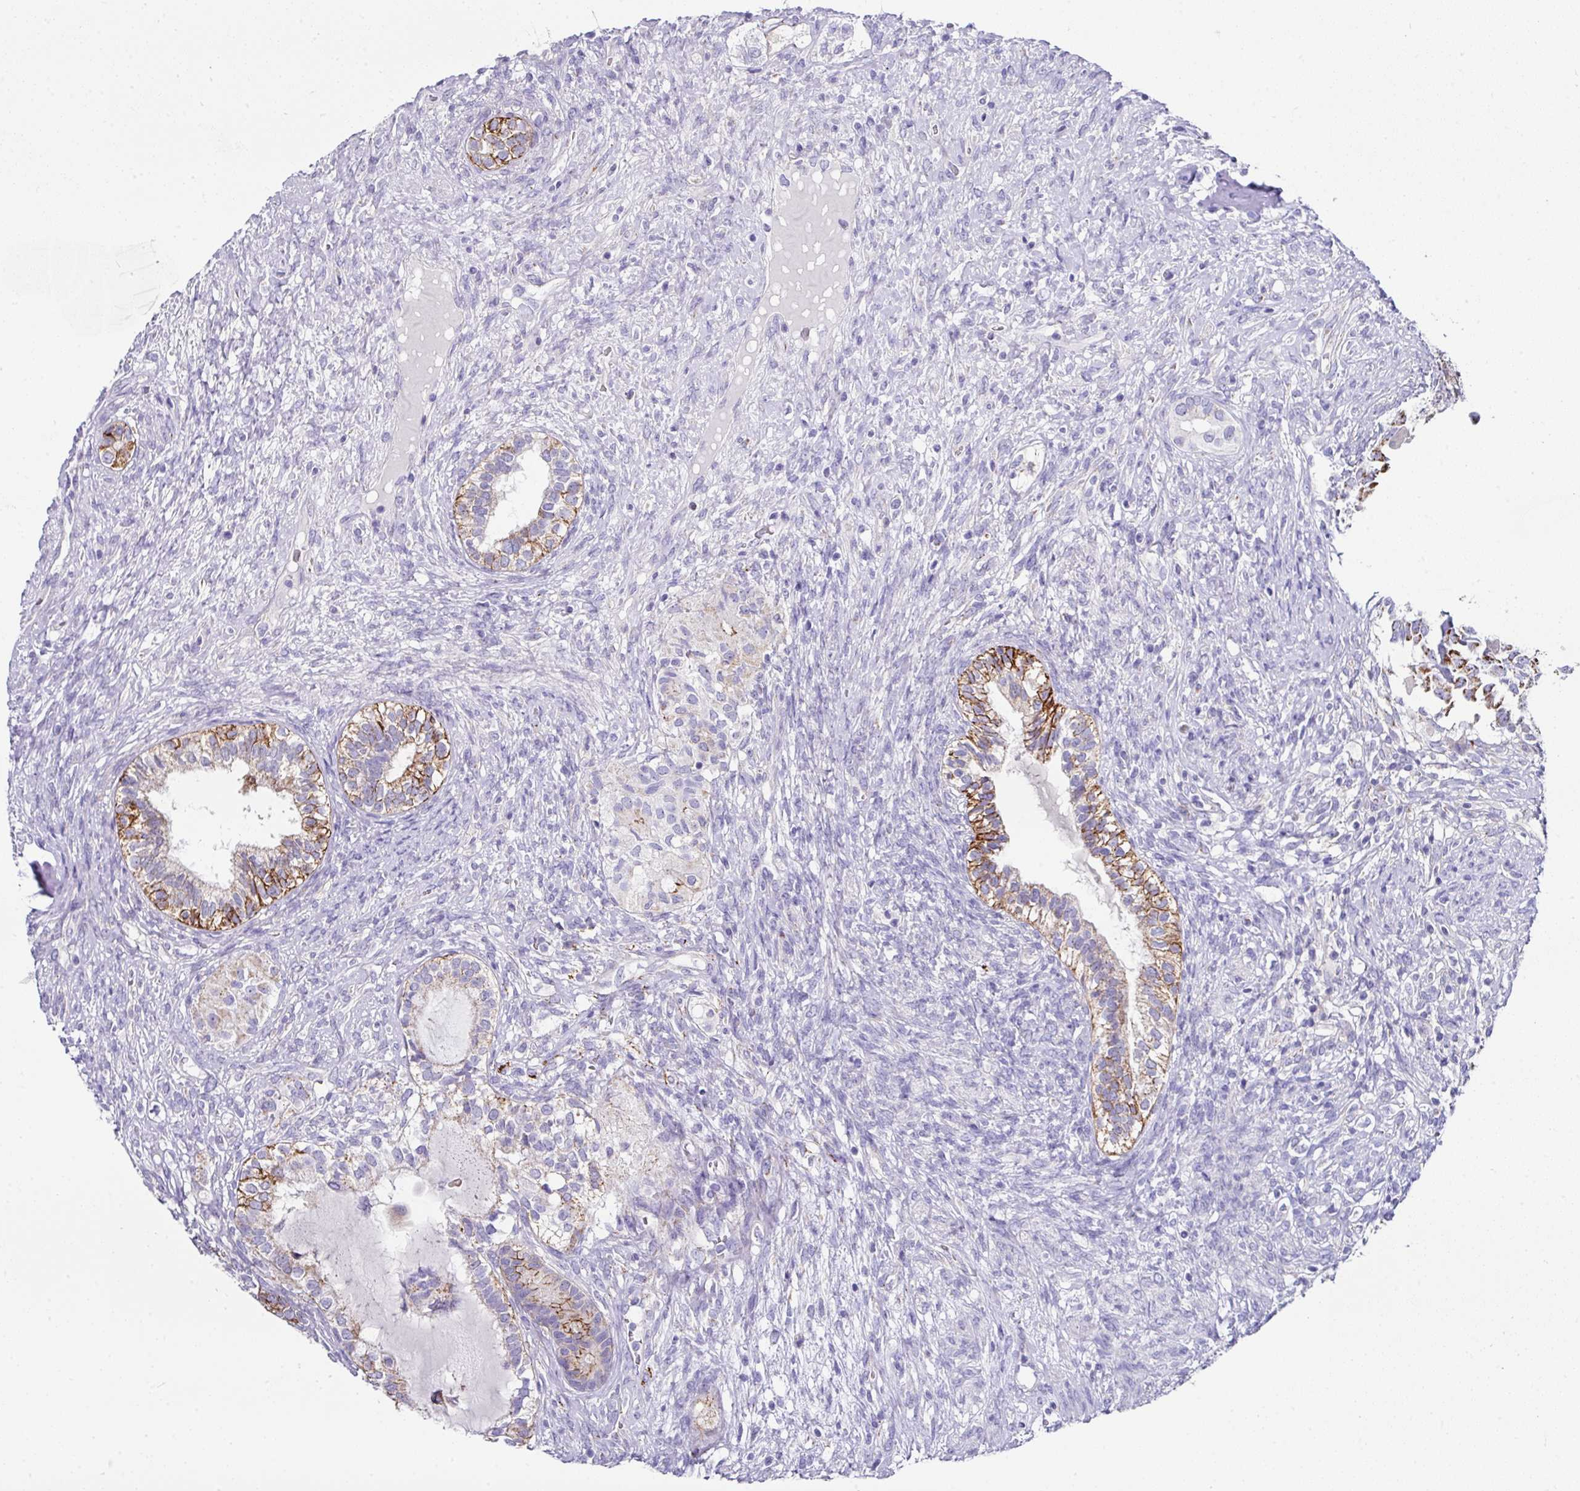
{"staining": {"intensity": "moderate", "quantity": "25%-75%", "location": "cytoplasmic/membranous"}, "tissue": "testis cancer", "cell_type": "Tumor cells", "image_type": "cancer", "snomed": [{"axis": "morphology", "description": "Seminoma, NOS"}, {"axis": "morphology", "description": "Carcinoma, Embryonal, NOS"}, {"axis": "topography", "description": "Testis"}], "caption": "Testis cancer (embryonal carcinoma) stained with a protein marker displays moderate staining in tumor cells.", "gene": "CLDN1", "patient": {"sex": "male", "age": 41}}